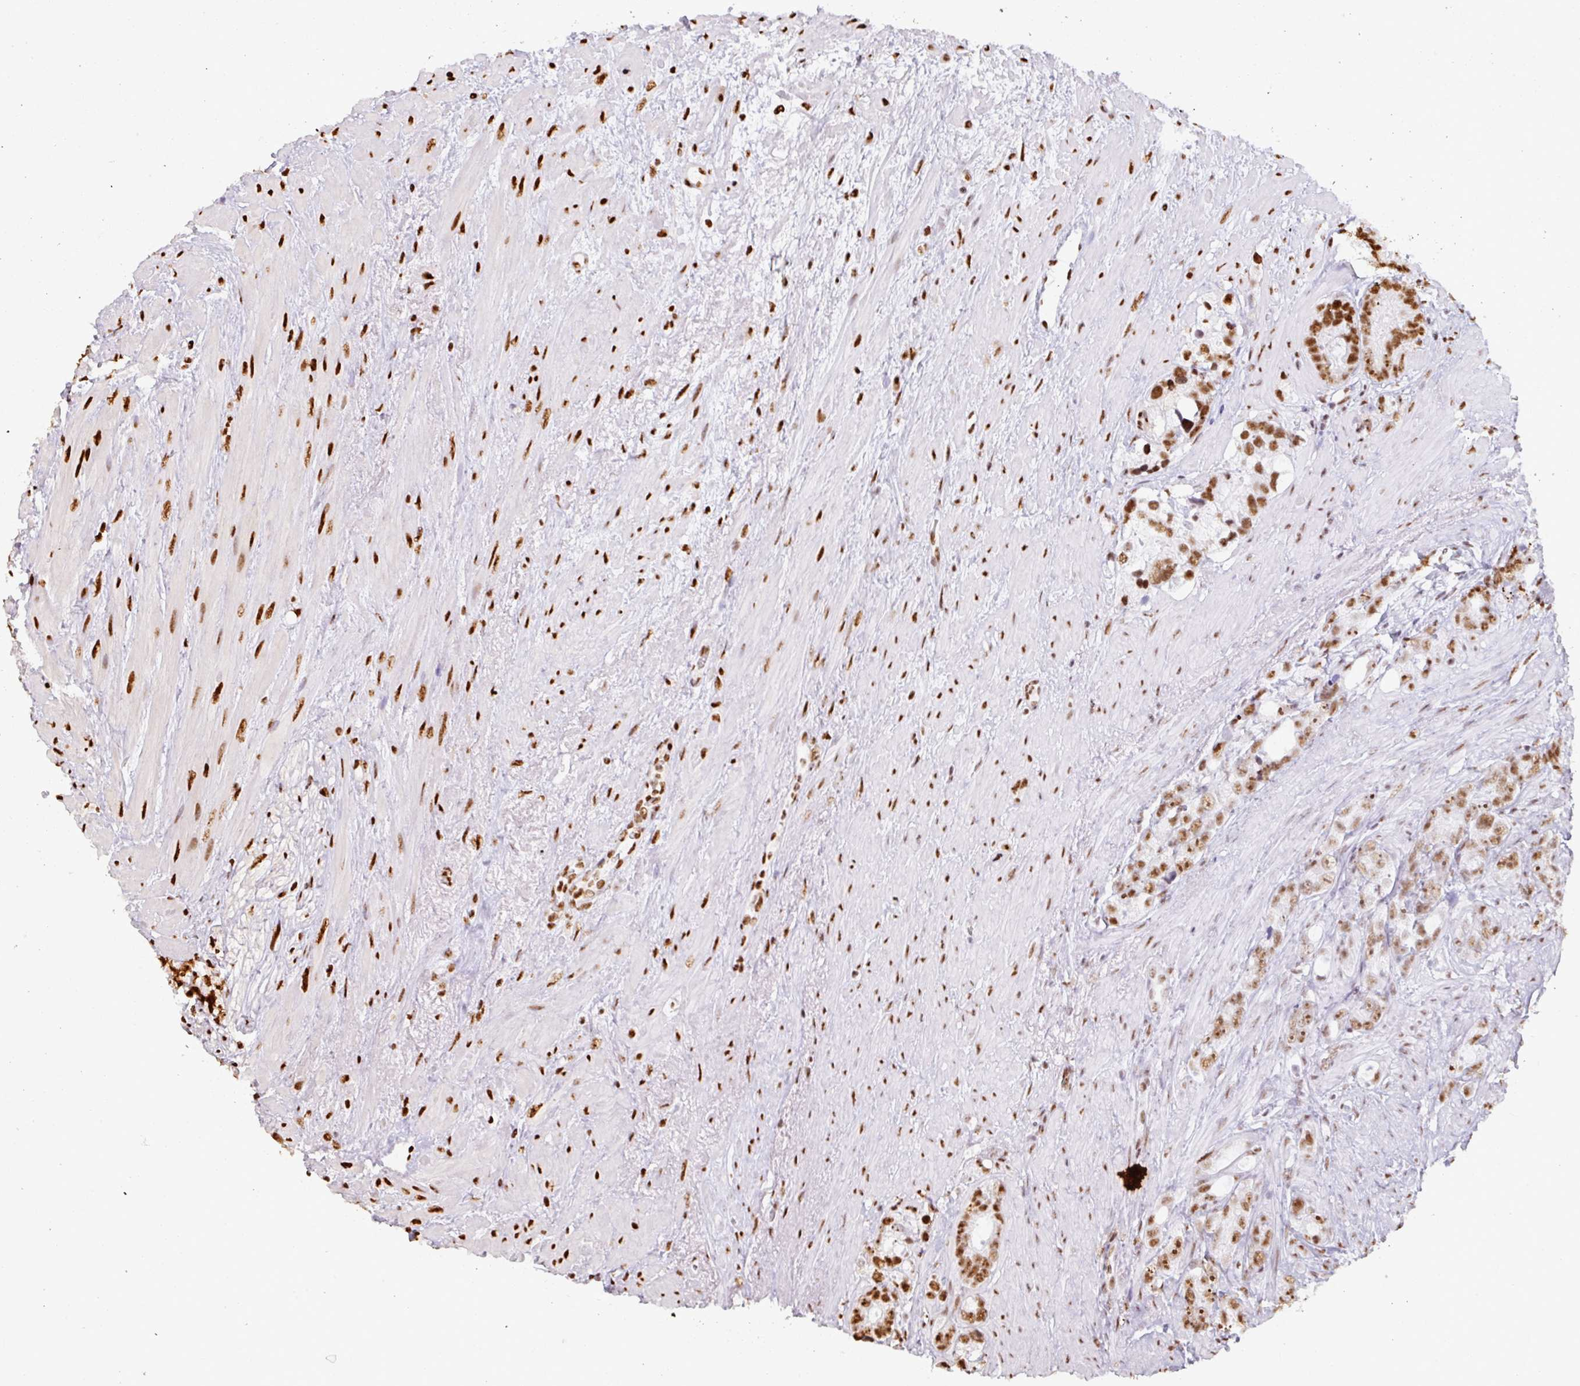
{"staining": {"intensity": "moderate", "quantity": "25%-75%", "location": "nuclear"}, "tissue": "prostate cancer", "cell_type": "Tumor cells", "image_type": "cancer", "snomed": [{"axis": "morphology", "description": "Adenocarcinoma, High grade"}, {"axis": "topography", "description": "Prostate"}], "caption": "IHC photomicrograph of neoplastic tissue: prostate cancer stained using immunohistochemistry (IHC) shows medium levels of moderate protein expression localized specifically in the nuclear of tumor cells, appearing as a nuclear brown color.", "gene": "SIK3", "patient": {"sex": "male", "age": 74}}